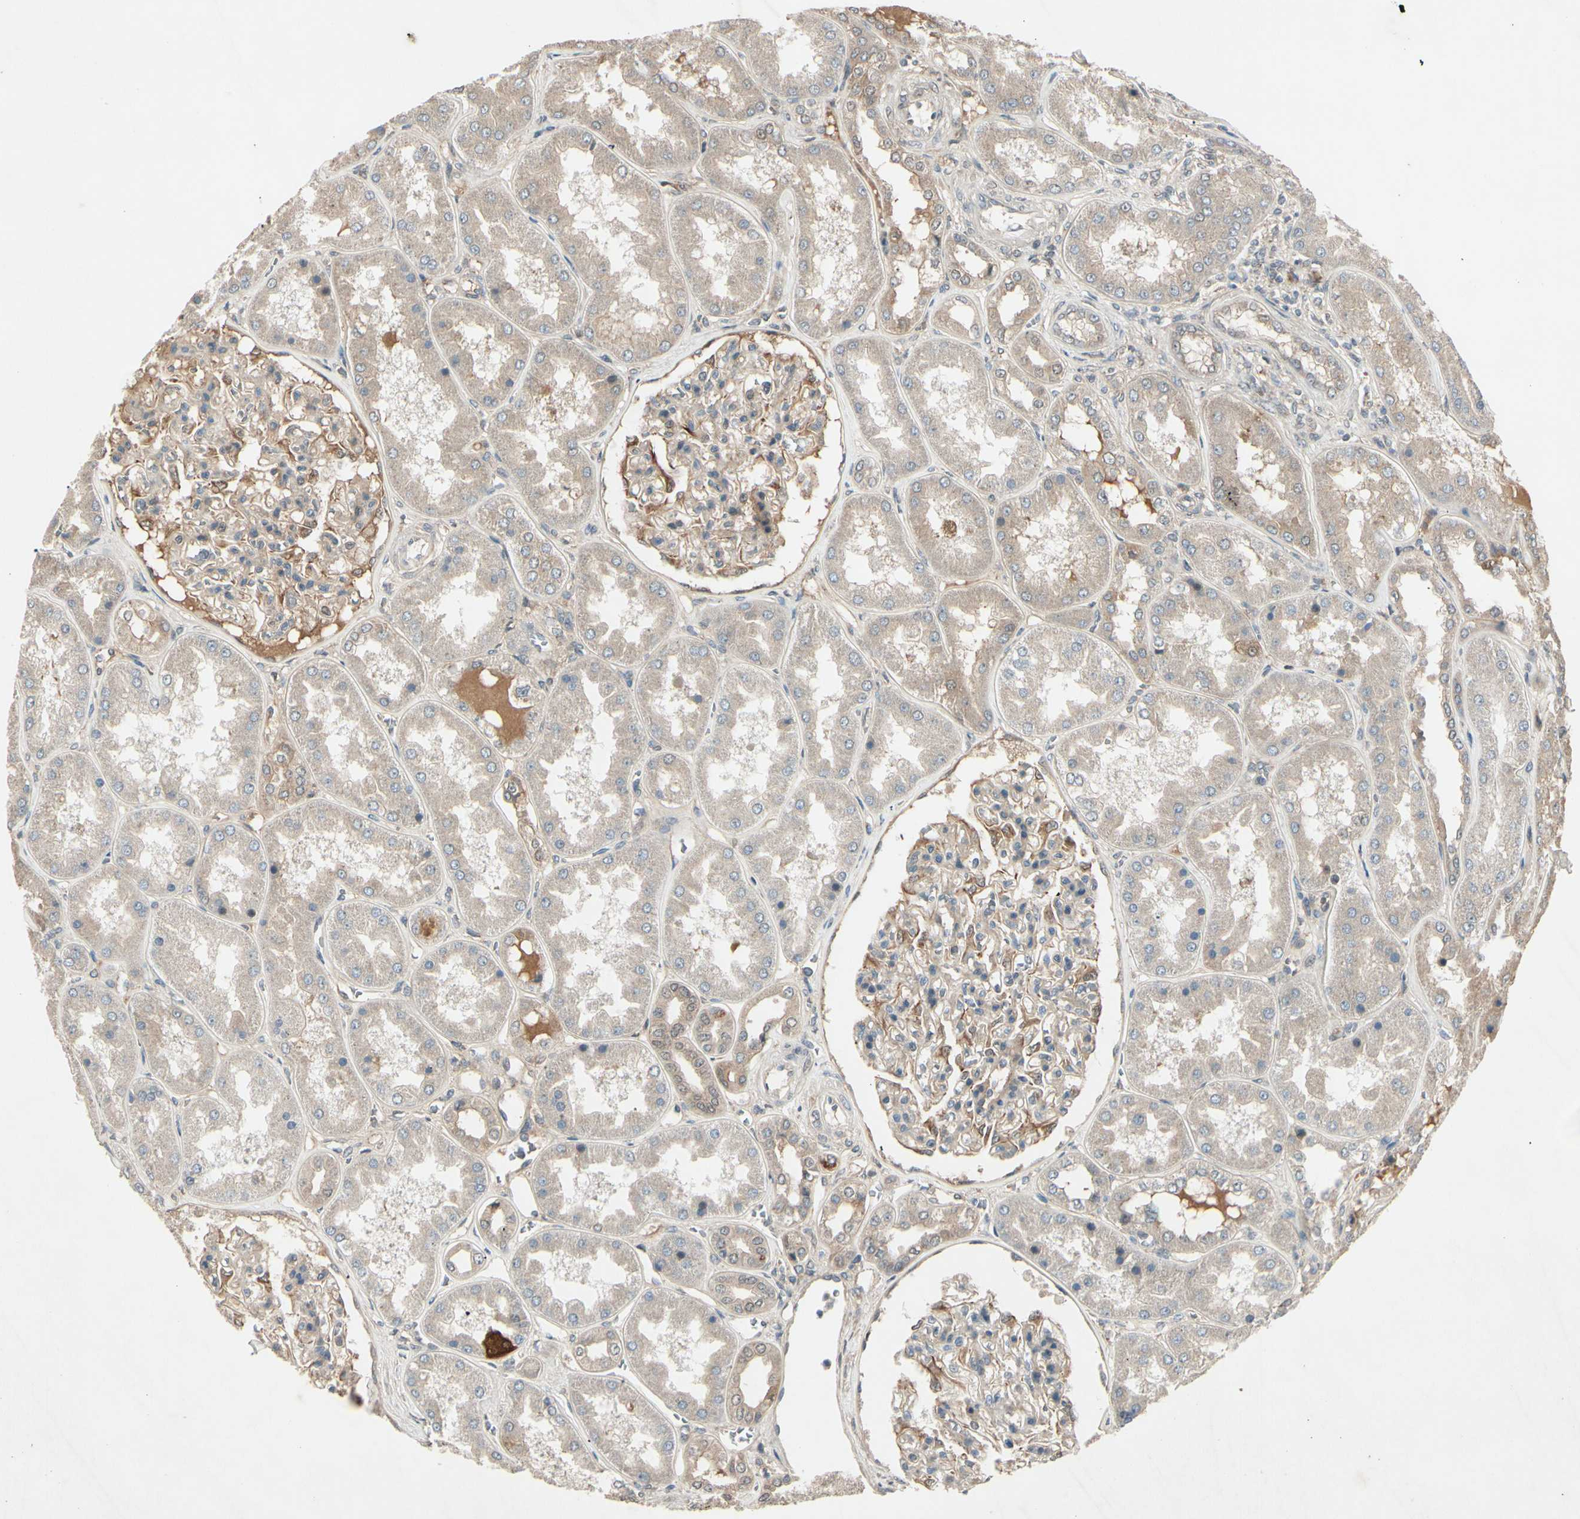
{"staining": {"intensity": "moderate", "quantity": "<25%", "location": "cytoplasmic/membranous"}, "tissue": "kidney", "cell_type": "Cells in glomeruli", "image_type": "normal", "snomed": [{"axis": "morphology", "description": "Normal tissue, NOS"}, {"axis": "topography", "description": "Kidney"}], "caption": "Moderate cytoplasmic/membranous protein expression is identified in approximately <25% of cells in glomeruli in kidney.", "gene": "FHDC1", "patient": {"sex": "female", "age": 56}}